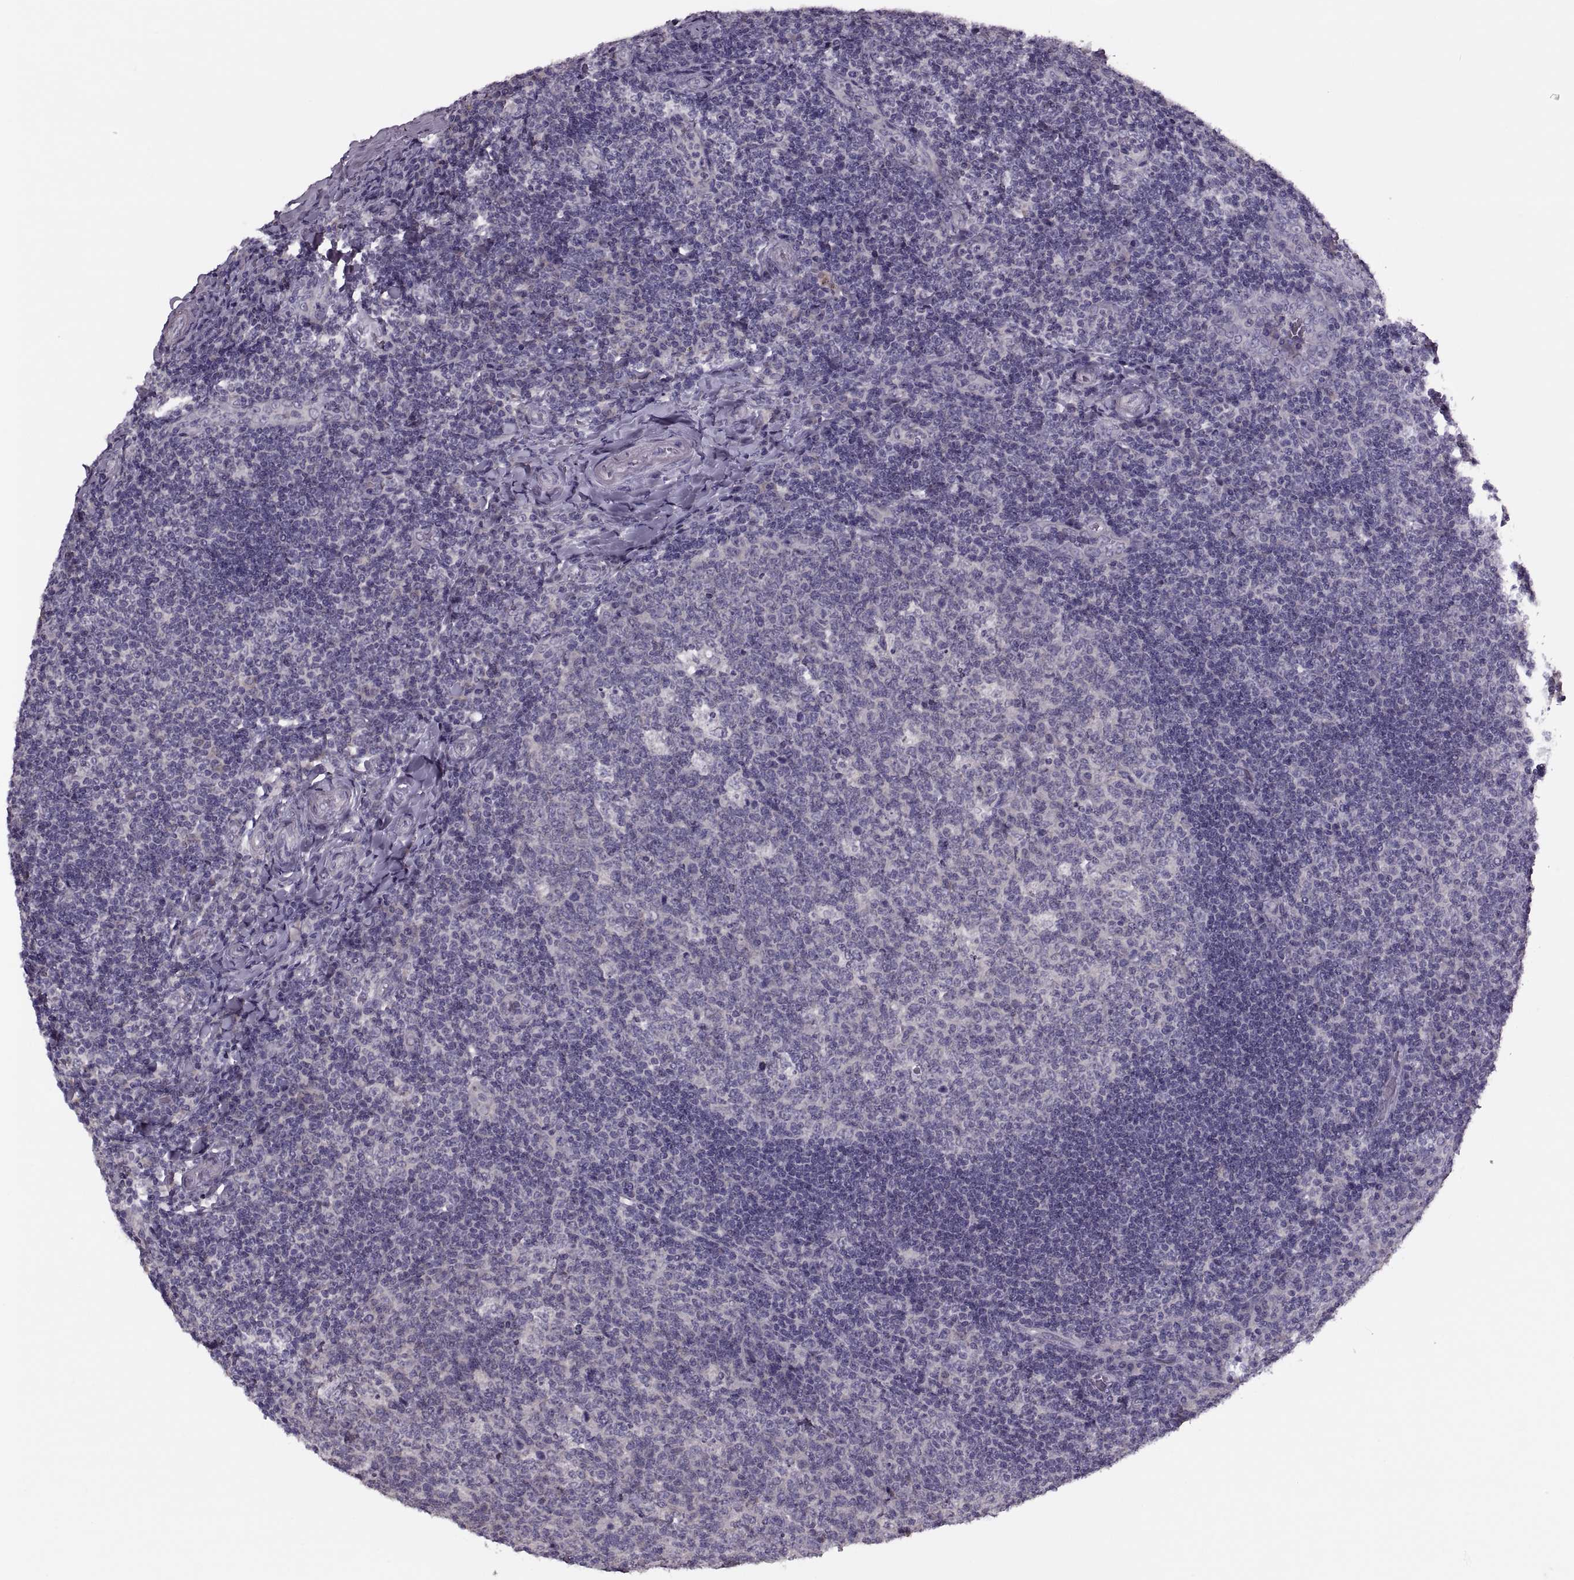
{"staining": {"intensity": "negative", "quantity": "none", "location": "none"}, "tissue": "tonsil", "cell_type": "Germinal center cells", "image_type": "normal", "snomed": [{"axis": "morphology", "description": "Normal tissue, NOS"}, {"axis": "topography", "description": "Tonsil"}], "caption": "Photomicrograph shows no protein positivity in germinal center cells of benign tonsil.", "gene": "PRSS54", "patient": {"sex": "male", "age": 17}}